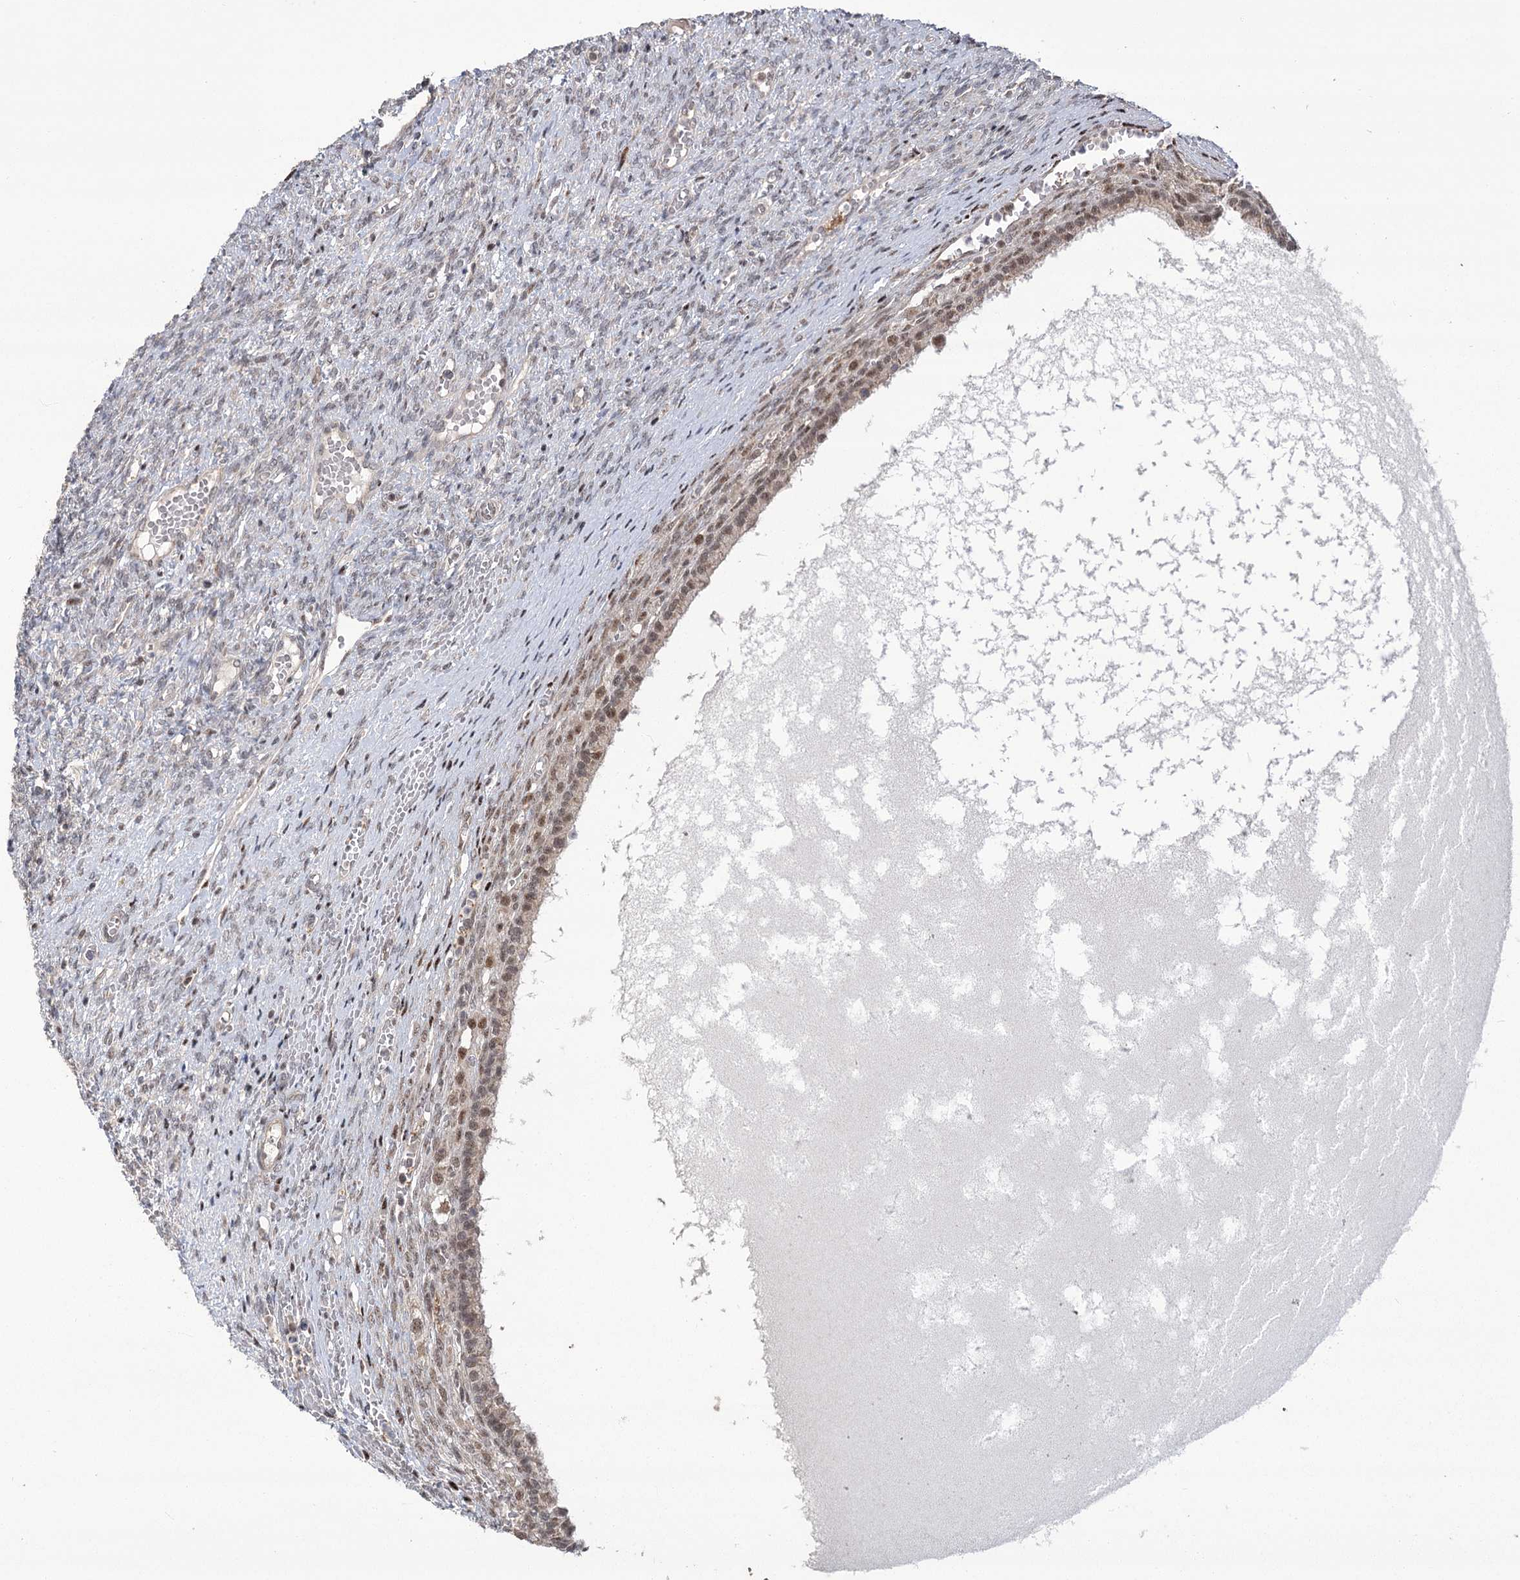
{"staining": {"intensity": "negative", "quantity": "none", "location": "none"}, "tissue": "ovary", "cell_type": "Ovarian stroma cells", "image_type": "normal", "snomed": [{"axis": "morphology", "description": "Normal tissue, NOS"}, {"axis": "topography", "description": "Ovary"}], "caption": "Immunohistochemistry of unremarkable human ovary displays no positivity in ovarian stroma cells.", "gene": "WBP1L", "patient": {"sex": "female", "age": 41}}